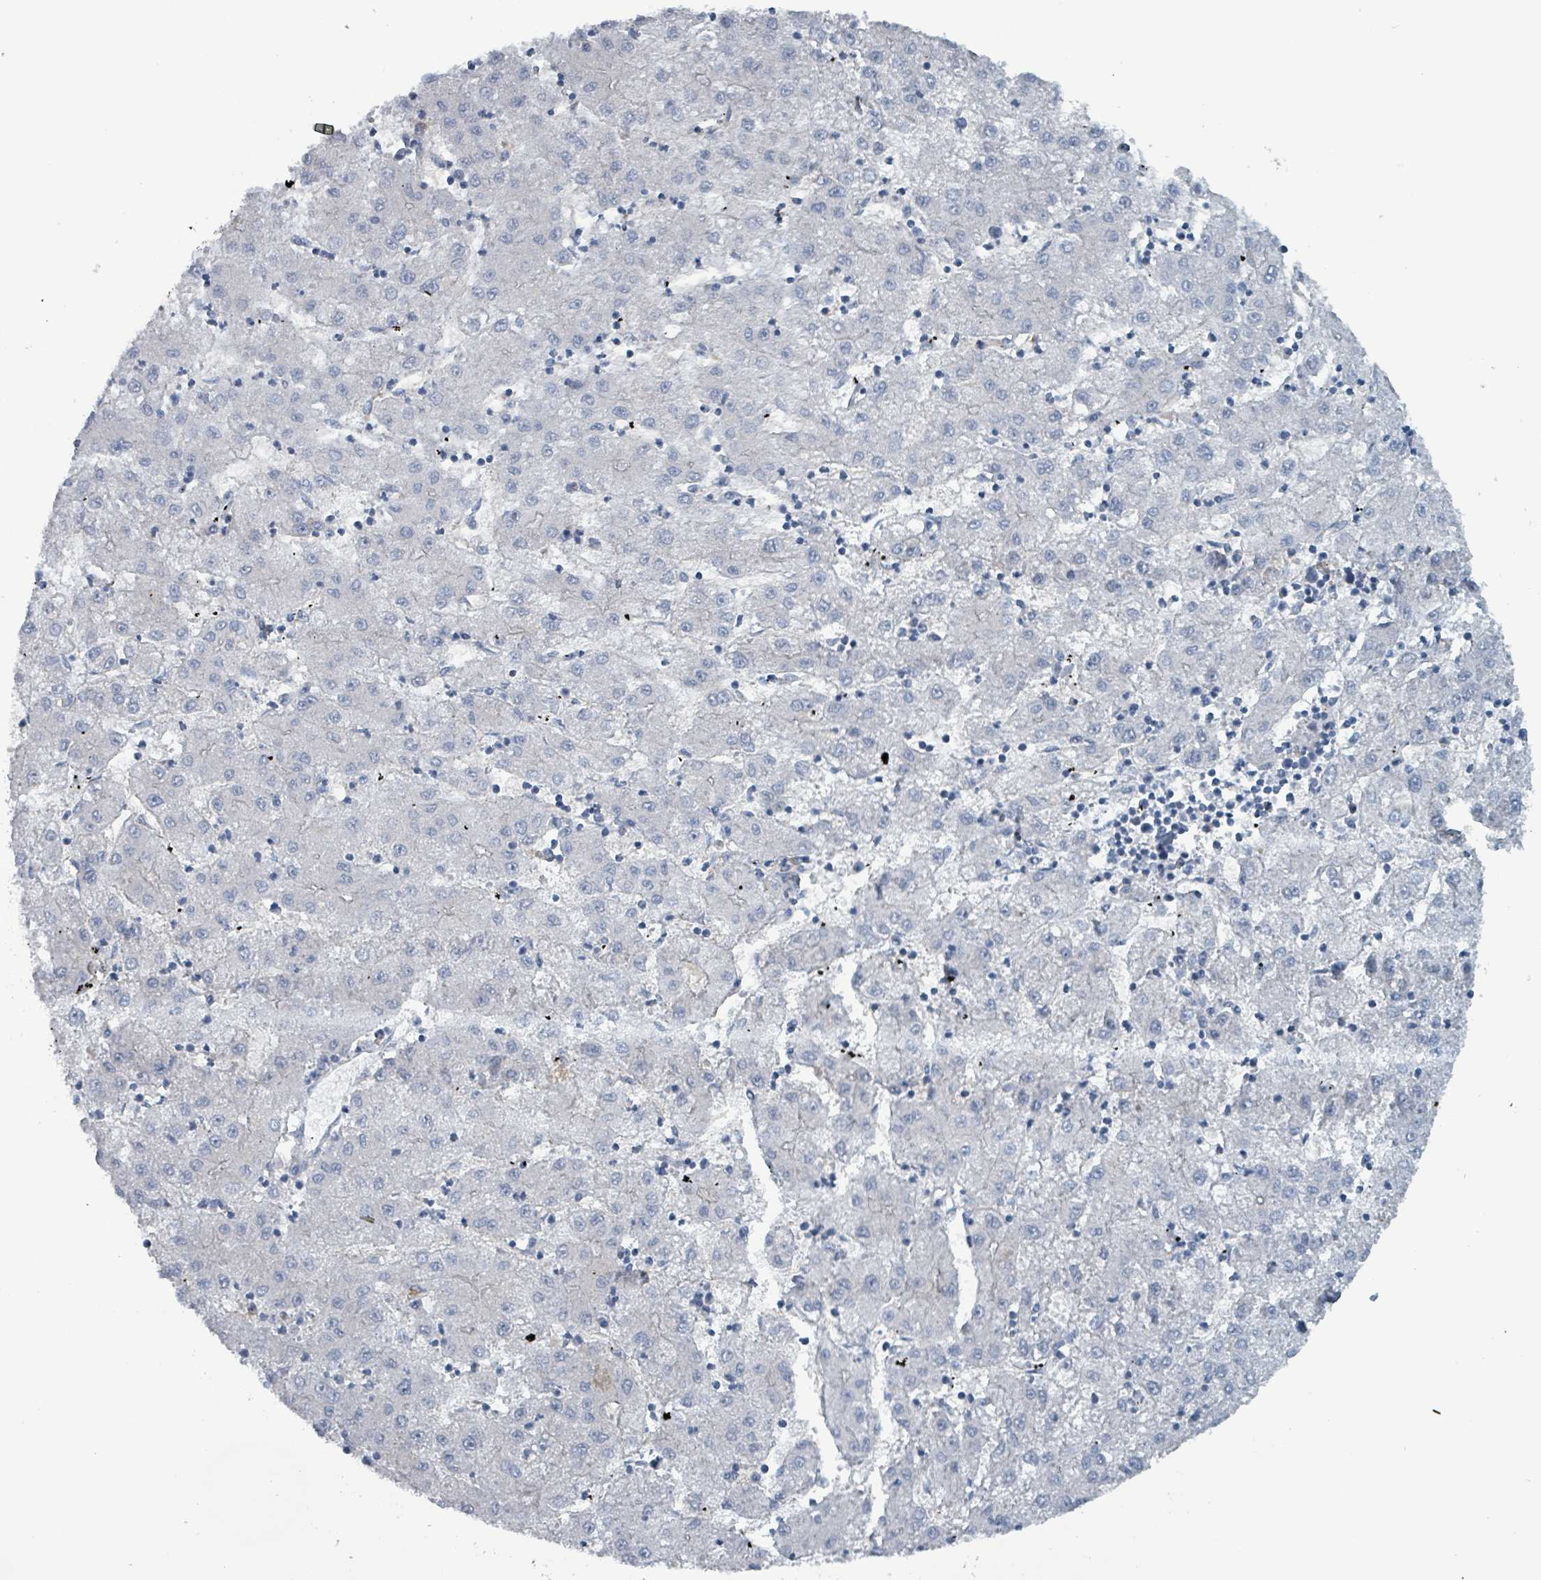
{"staining": {"intensity": "negative", "quantity": "none", "location": "none"}, "tissue": "liver cancer", "cell_type": "Tumor cells", "image_type": "cancer", "snomed": [{"axis": "morphology", "description": "Carcinoma, Hepatocellular, NOS"}, {"axis": "topography", "description": "Liver"}], "caption": "The image displays no staining of tumor cells in liver hepatocellular carcinoma.", "gene": "TAAR5", "patient": {"sex": "male", "age": 72}}